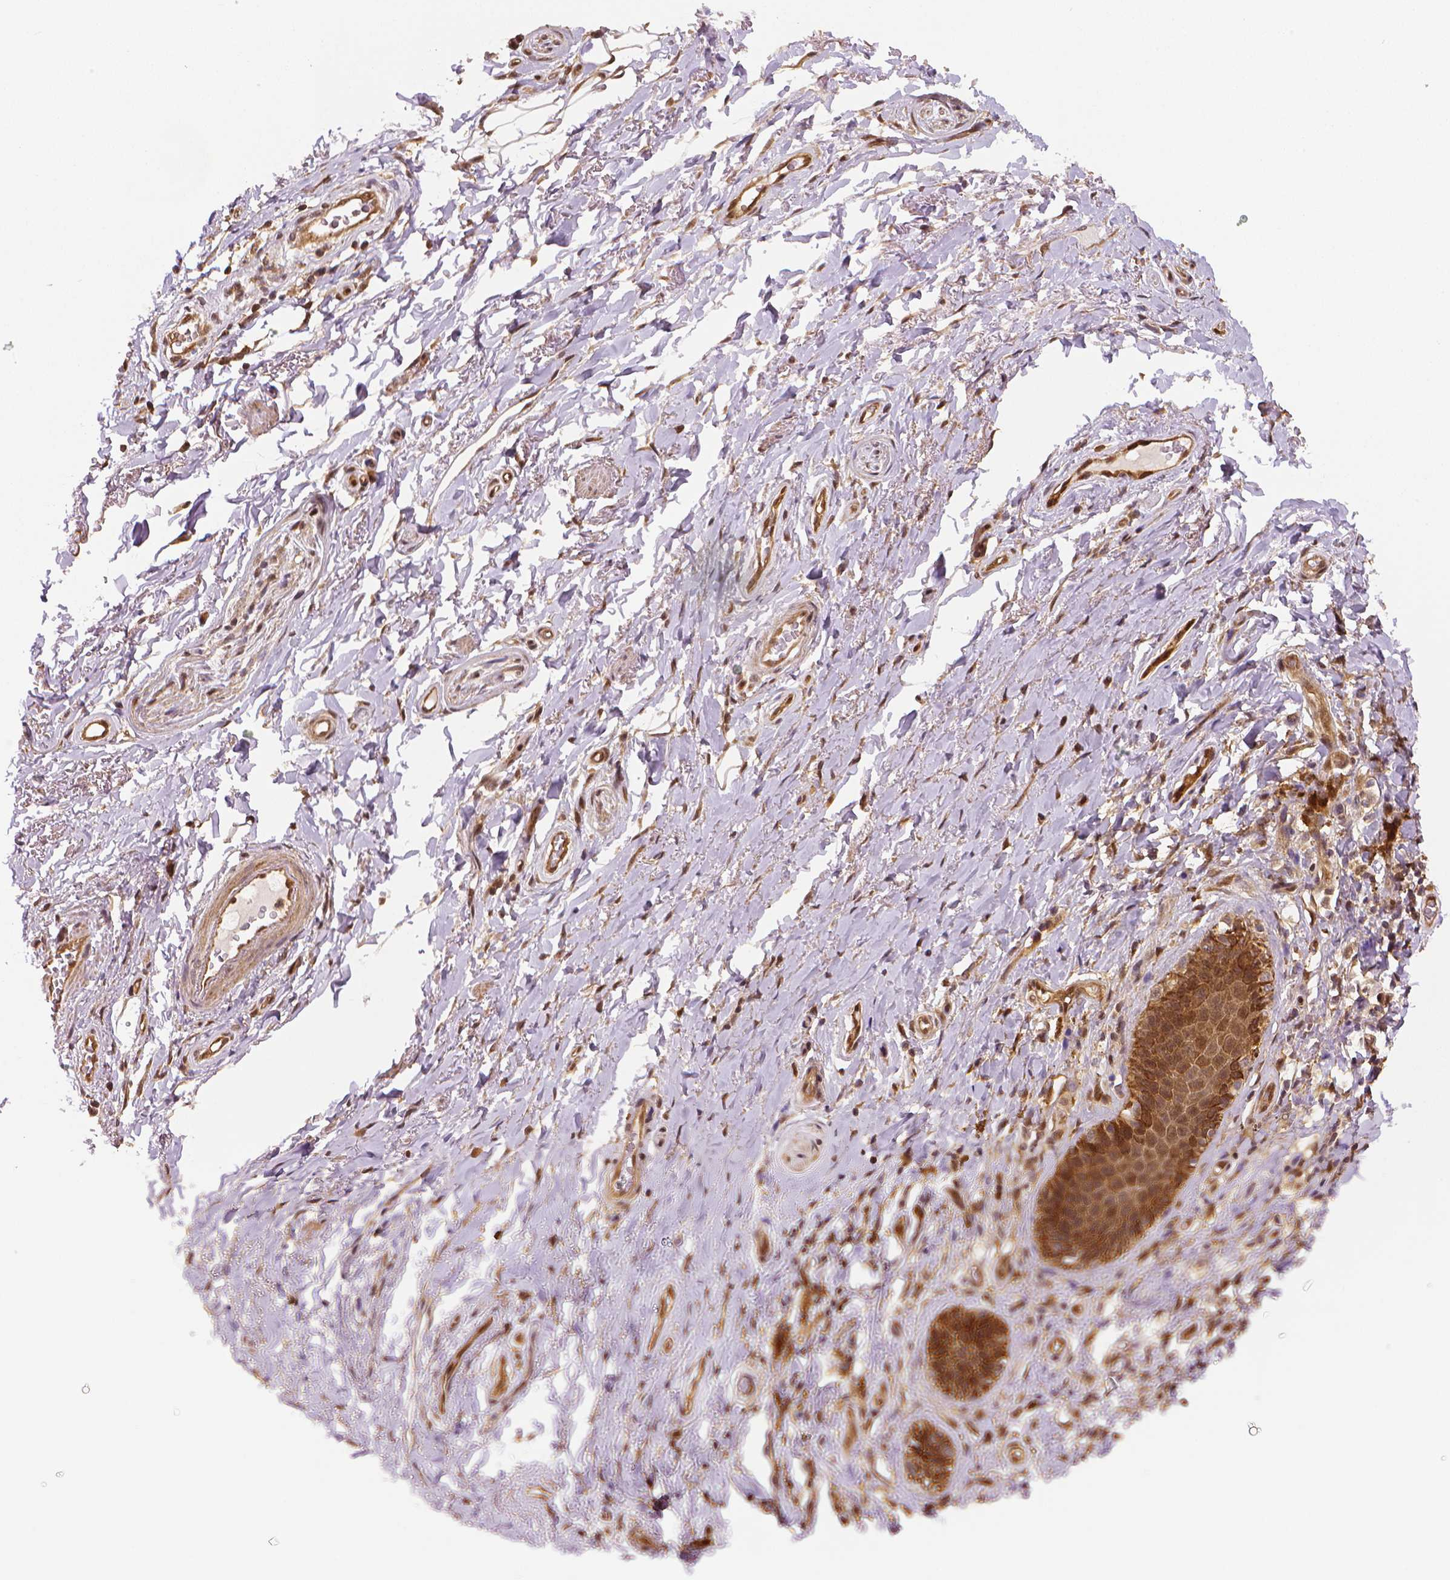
{"staining": {"intensity": "moderate", "quantity": ">75%", "location": "nuclear"}, "tissue": "adipose tissue", "cell_type": "Adipocytes", "image_type": "normal", "snomed": [{"axis": "morphology", "description": "Normal tissue, NOS"}, {"axis": "topography", "description": "Anal"}, {"axis": "topography", "description": "Peripheral nerve tissue"}], "caption": "Immunohistochemical staining of unremarkable human adipose tissue displays medium levels of moderate nuclear expression in about >75% of adipocytes.", "gene": "STAT3", "patient": {"sex": "male", "age": 53}}